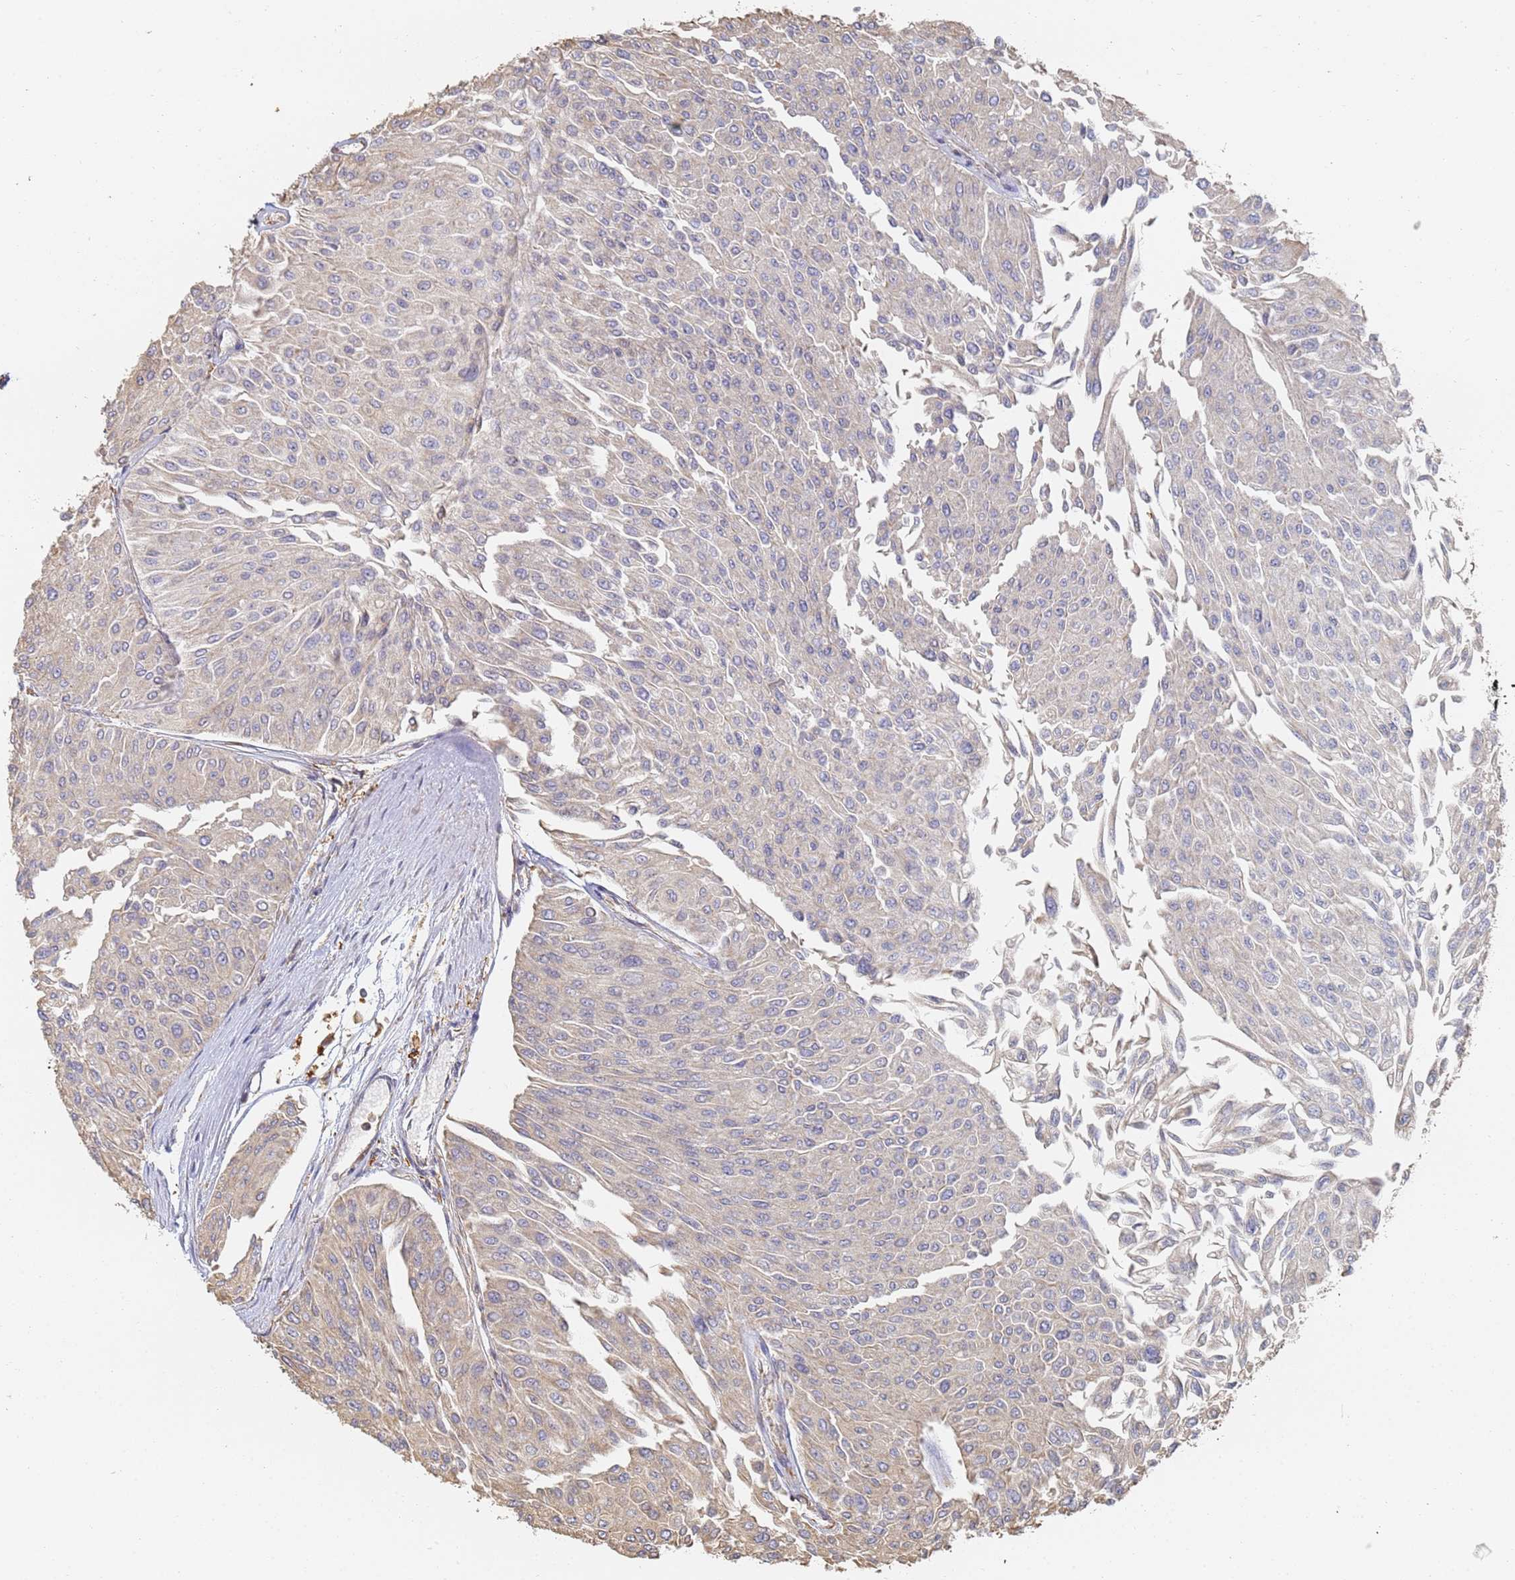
{"staining": {"intensity": "negative", "quantity": "none", "location": "none"}, "tissue": "urothelial cancer", "cell_type": "Tumor cells", "image_type": "cancer", "snomed": [{"axis": "morphology", "description": "Urothelial carcinoma, Low grade"}, {"axis": "topography", "description": "Urinary bladder"}], "caption": "This is a photomicrograph of immunohistochemistry staining of low-grade urothelial carcinoma, which shows no positivity in tumor cells.", "gene": "BIN2", "patient": {"sex": "male", "age": 67}}